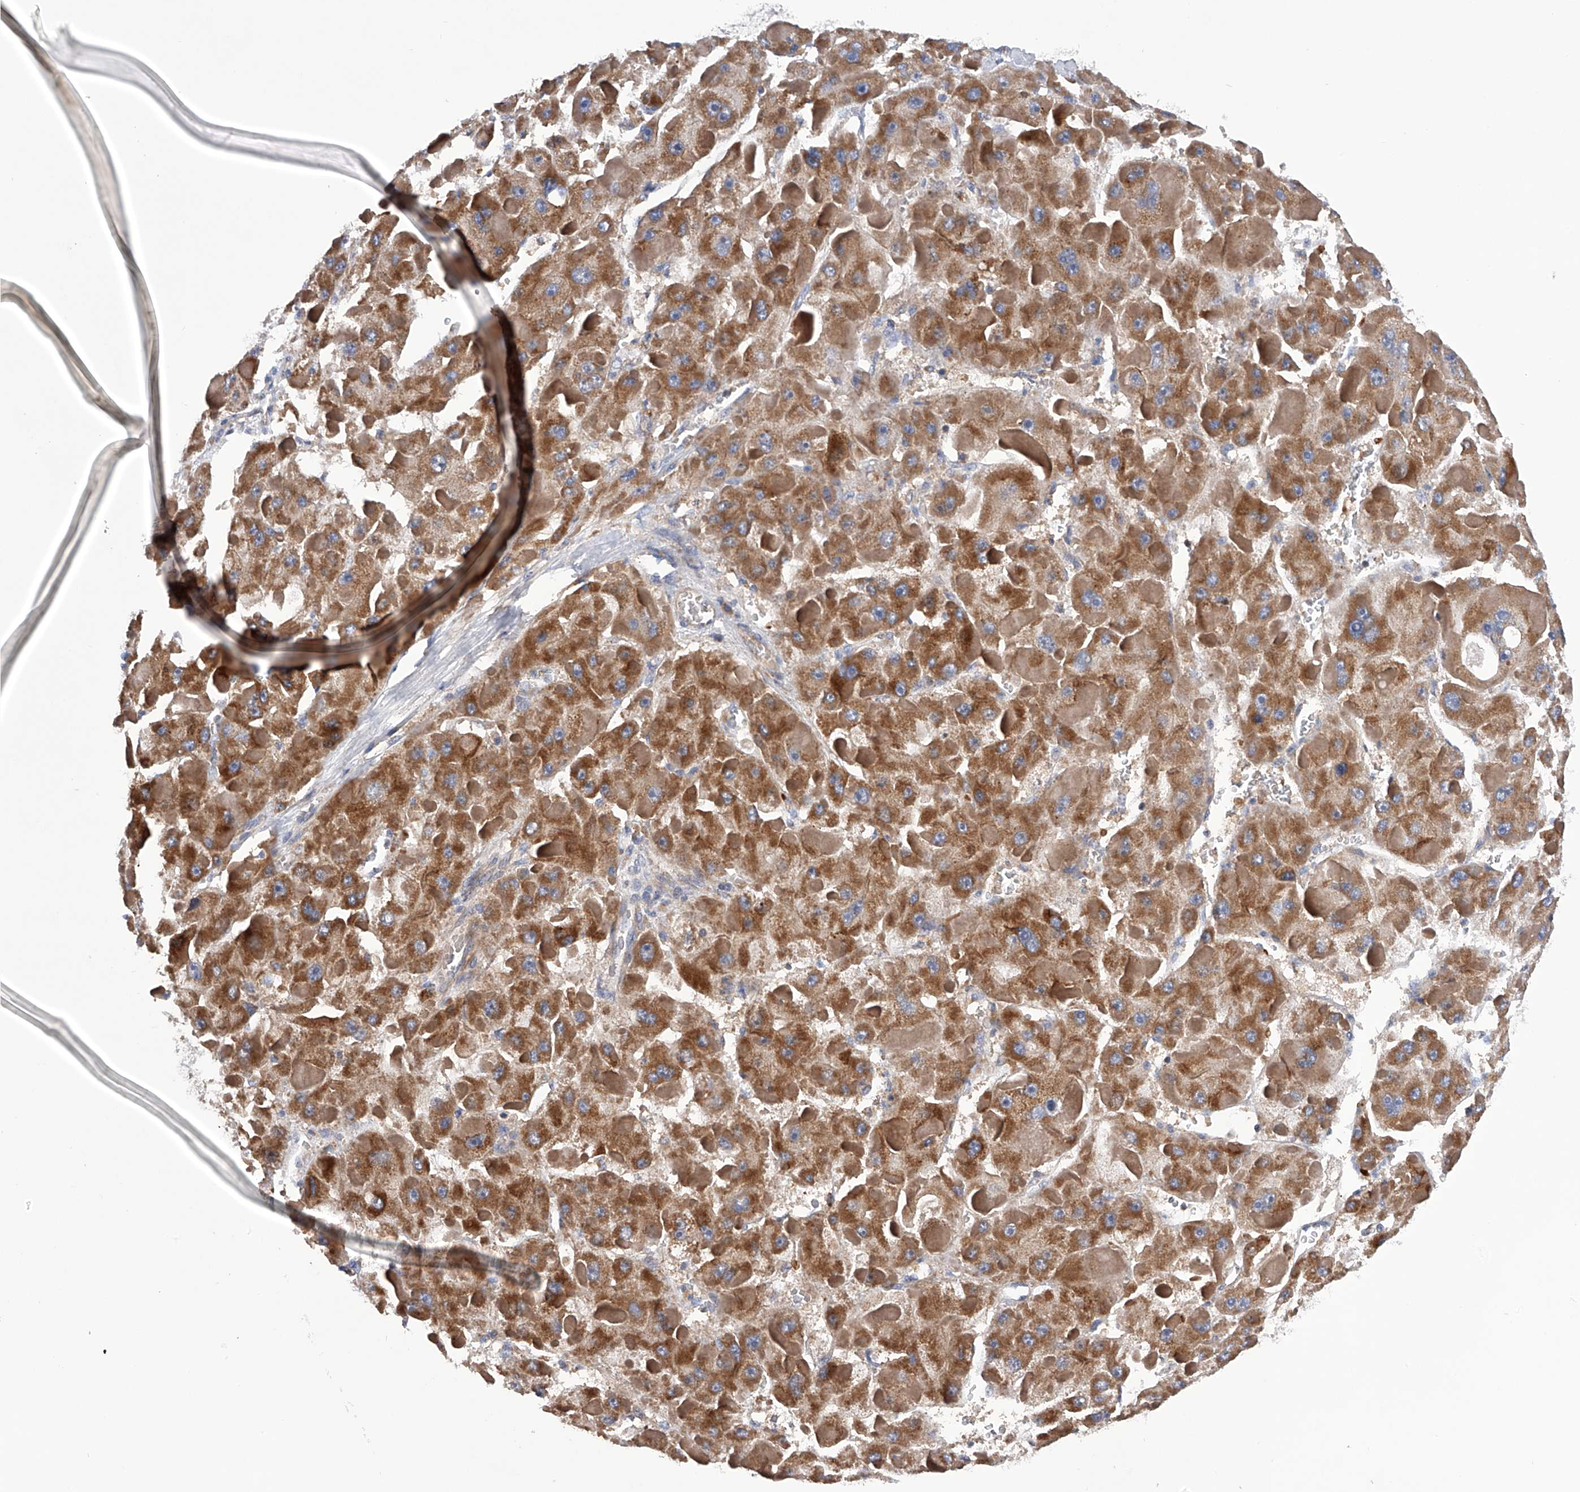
{"staining": {"intensity": "moderate", "quantity": ">75%", "location": "cytoplasmic/membranous"}, "tissue": "liver cancer", "cell_type": "Tumor cells", "image_type": "cancer", "snomed": [{"axis": "morphology", "description": "Carcinoma, Hepatocellular, NOS"}, {"axis": "topography", "description": "Liver"}], "caption": "IHC (DAB) staining of human liver cancer exhibits moderate cytoplasmic/membranous protein positivity in approximately >75% of tumor cells. (brown staining indicates protein expression, while blue staining denotes nuclei).", "gene": "MLYCD", "patient": {"sex": "female", "age": 73}}